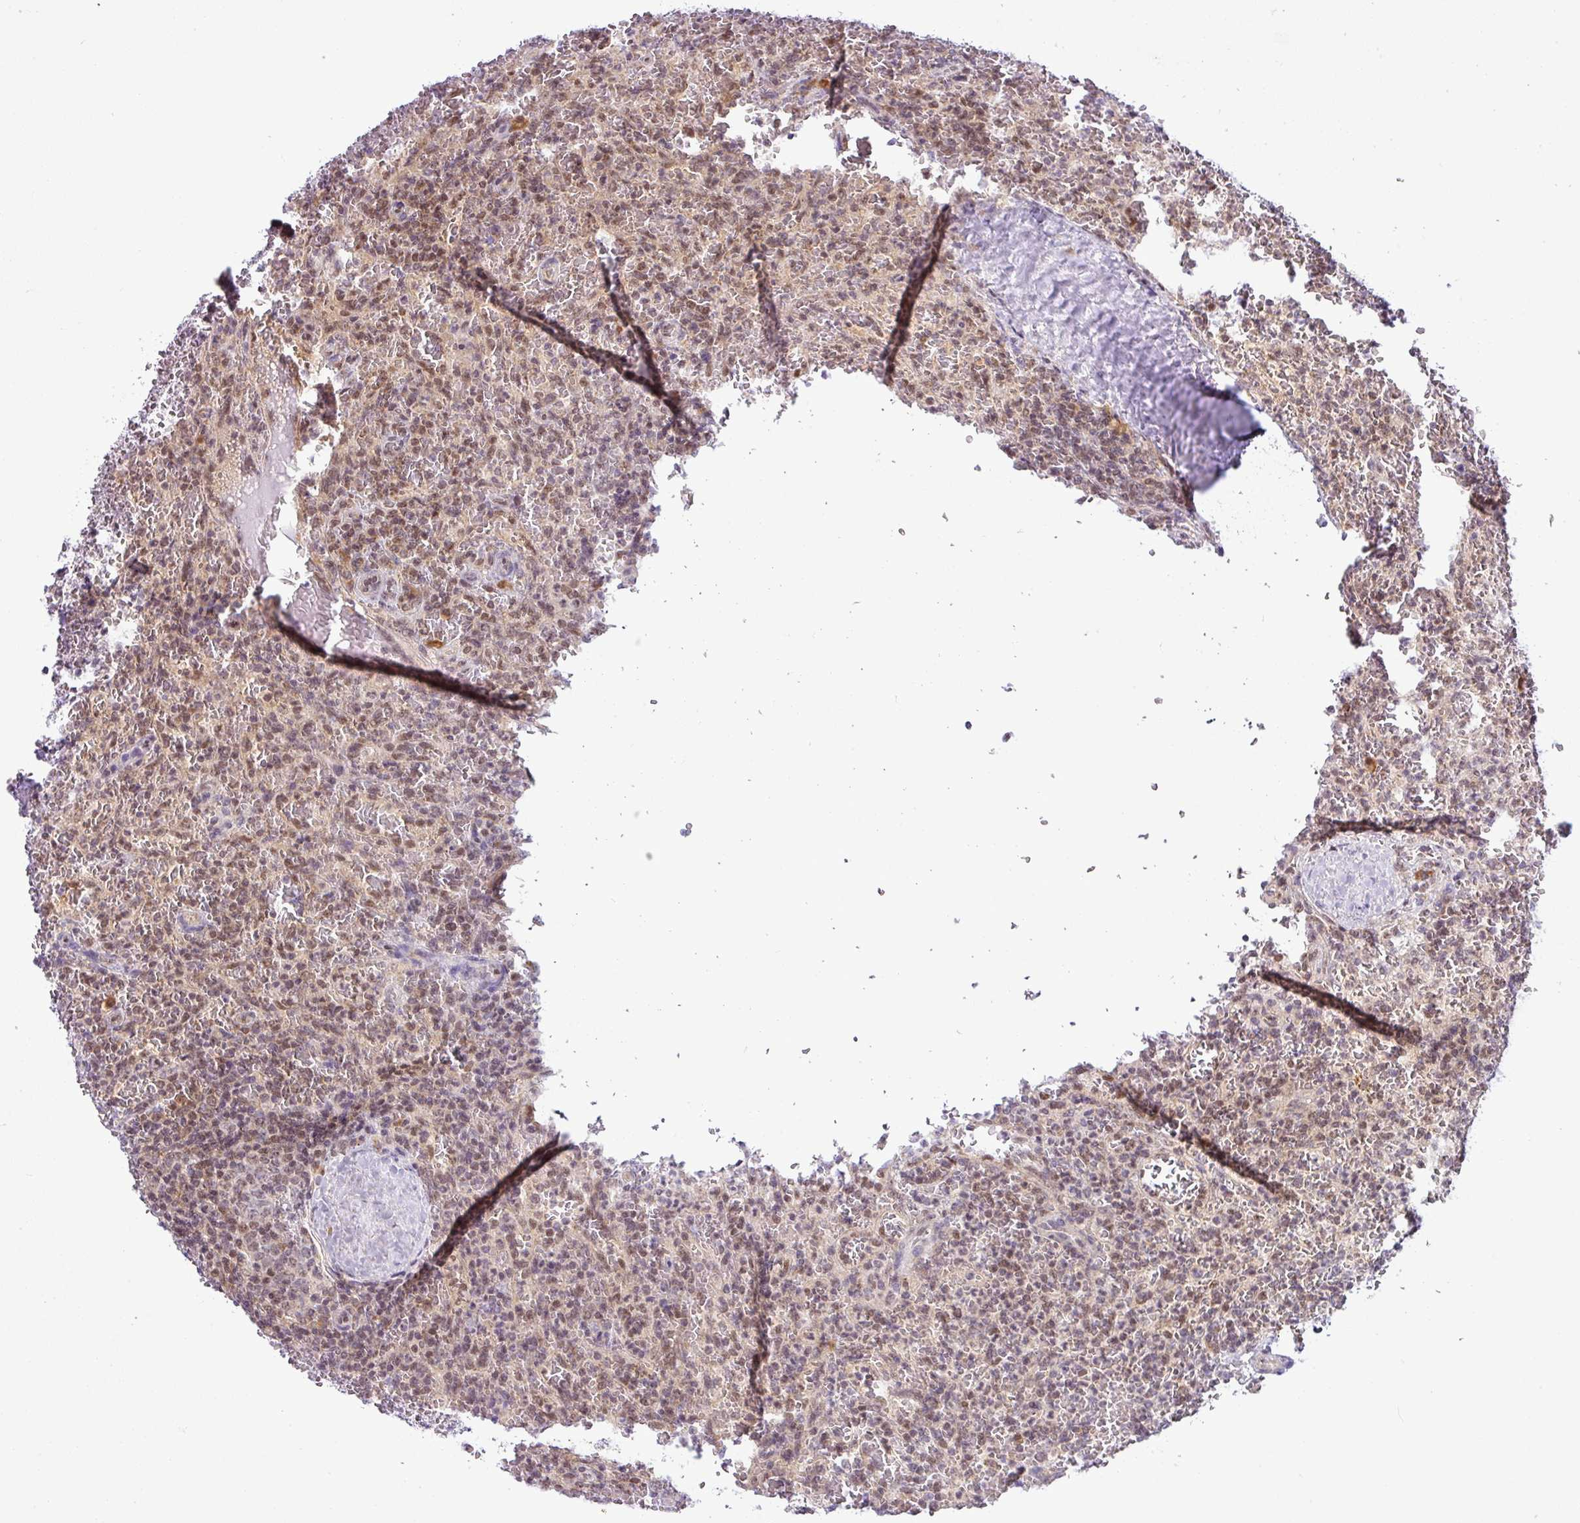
{"staining": {"intensity": "moderate", "quantity": ">75%", "location": "nuclear"}, "tissue": "lymphoma", "cell_type": "Tumor cells", "image_type": "cancer", "snomed": [{"axis": "morphology", "description": "Malignant lymphoma, non-Hodgkin's type, Low grade"}, {"axis": "topography", "description": "Spleen"}], "caption": "Lymphoma was stained to show a protein in brown. There is medium levels of moderate nuclear positivity in about >75% of tumor cells.", "gene": "NDUFB2", "patient": {"sex": "female", "age": 64}}